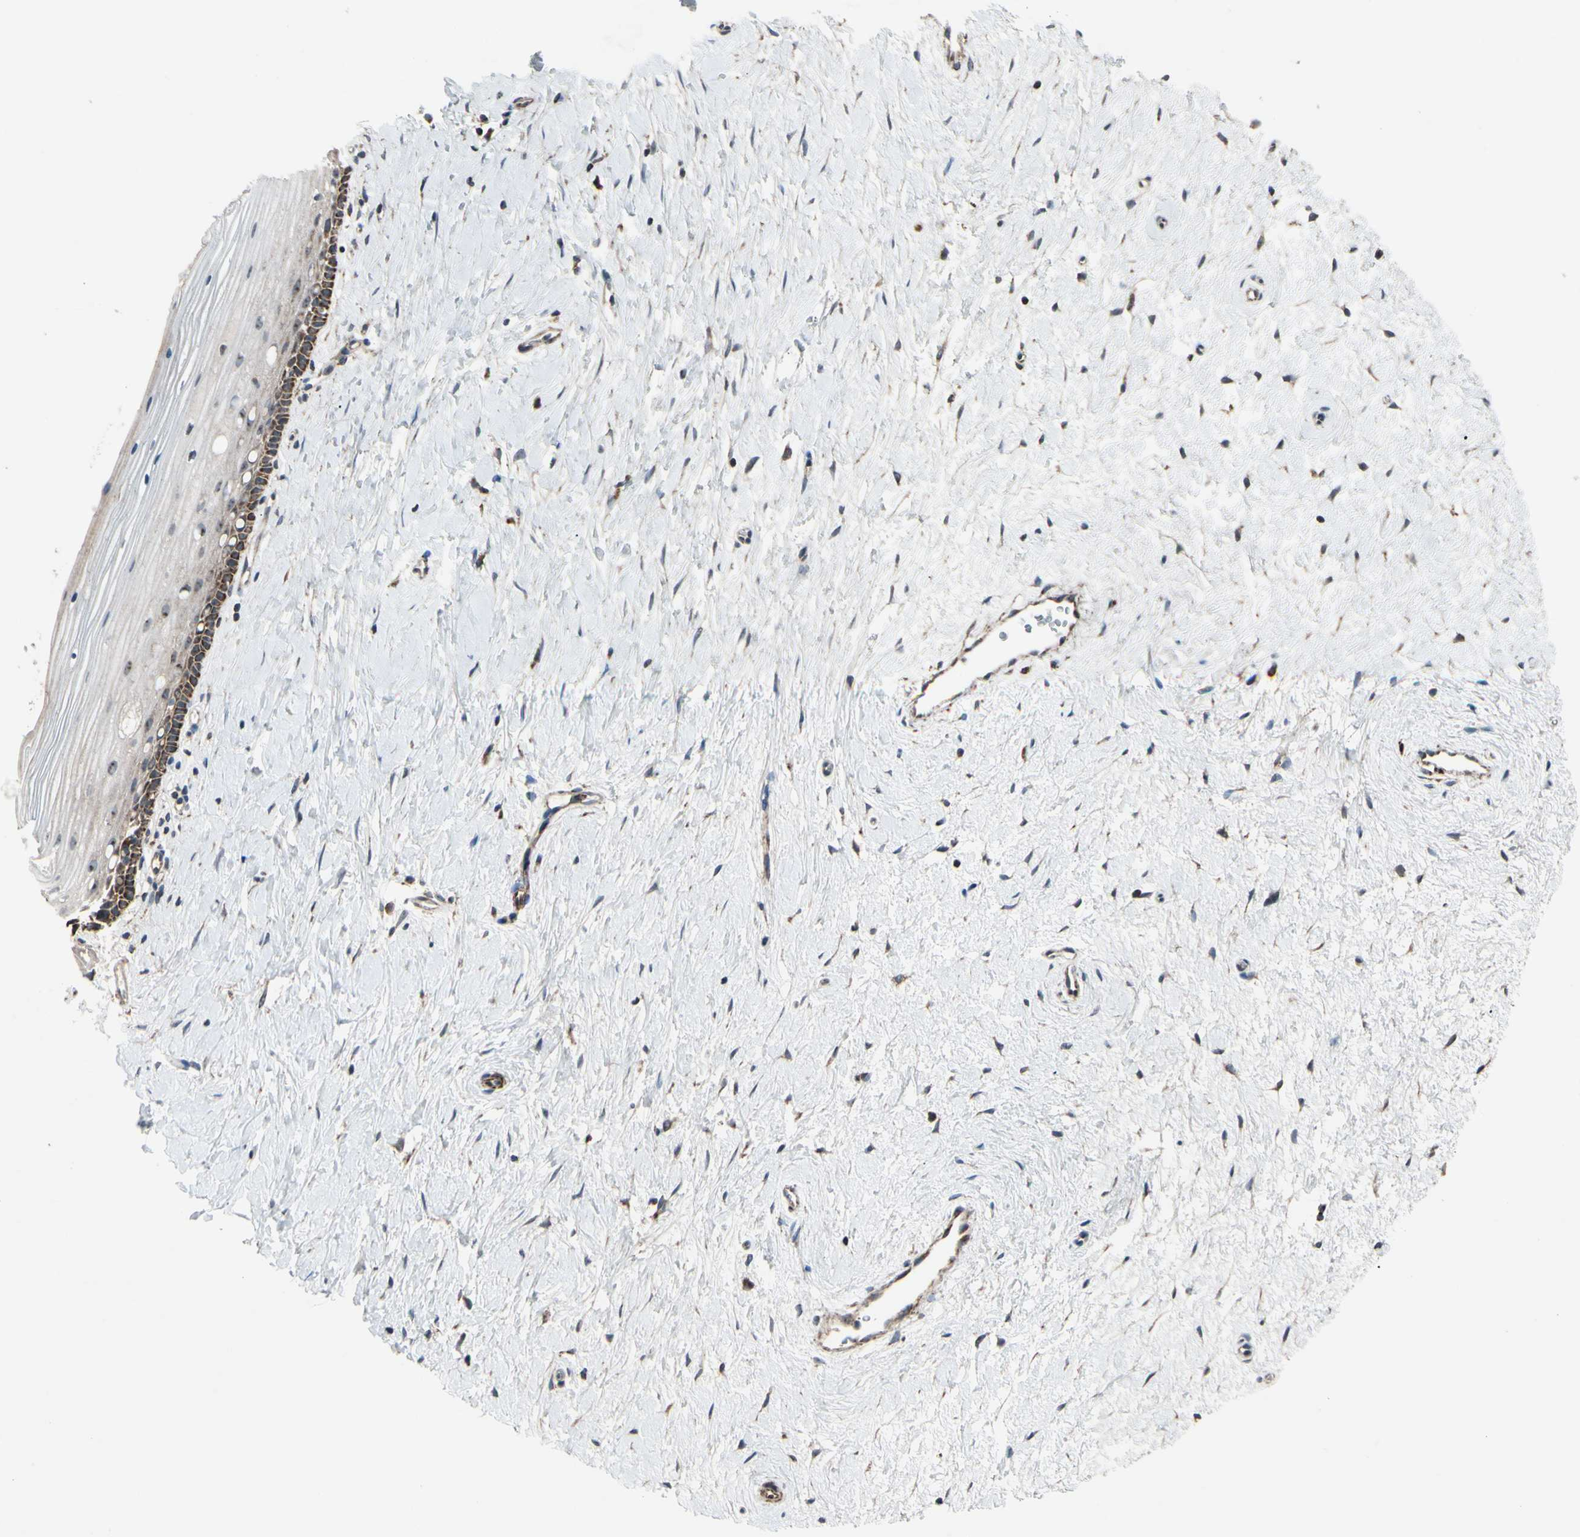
{"staining": {"intensity": "strong", "quantity": ">75%", "location": "cytoplasmic/membranous"}, "tissue": "cervix", "cell_type": "Glandular cells", "image_type": "normal", "snomed": [{"axis": "morphology", "description": "Normal tissue, NOS"}, {"axis": "topography", "description": "Cervix"}], "caption": "A micrograph of human cervix stained for a protein displays strong cytoplasmic/membranous brown staining in glandular cells.", "gene": "CPT1A", "patient": {"sex": "female", "age": 39}}